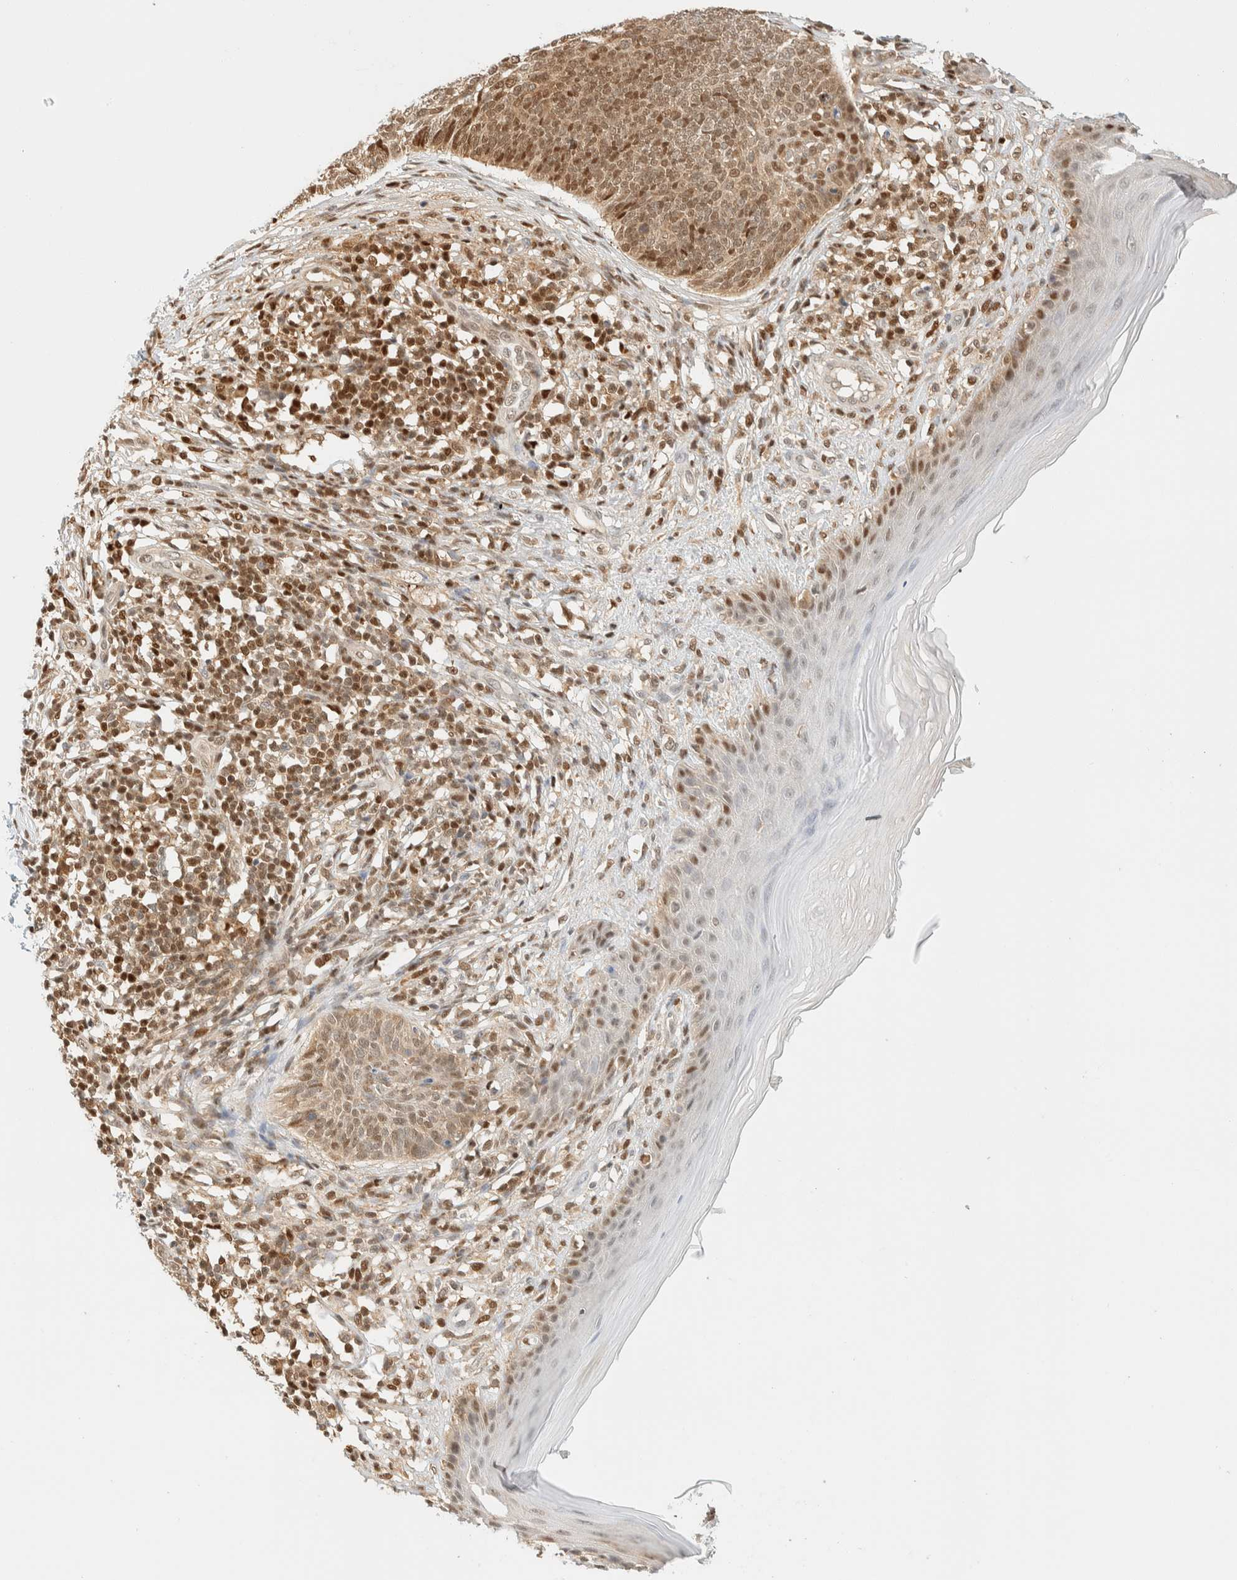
{"staining": {"intensity": "moderate", "quantity": ">75%", "location": "cytoplasmic/membranous,nuclear"}, "tissue": "skin cancer", "cell_type": "Tumor cells", "image_type": "cancer", "snomed": [{"axis": "morphology", "description": "Normal tissue, NOS"}, {"axis": "morphology", "description": "Basal cell carcinoma"}, {"axis": "topography", "description": "Skin"}], "caption": "Basal cell carcinoma (skin) stained with a protein marker exhibits moderate staining in tumor cells.", "gene": "ZBTB37", "patient": {"sex": "male", "age": 50}}